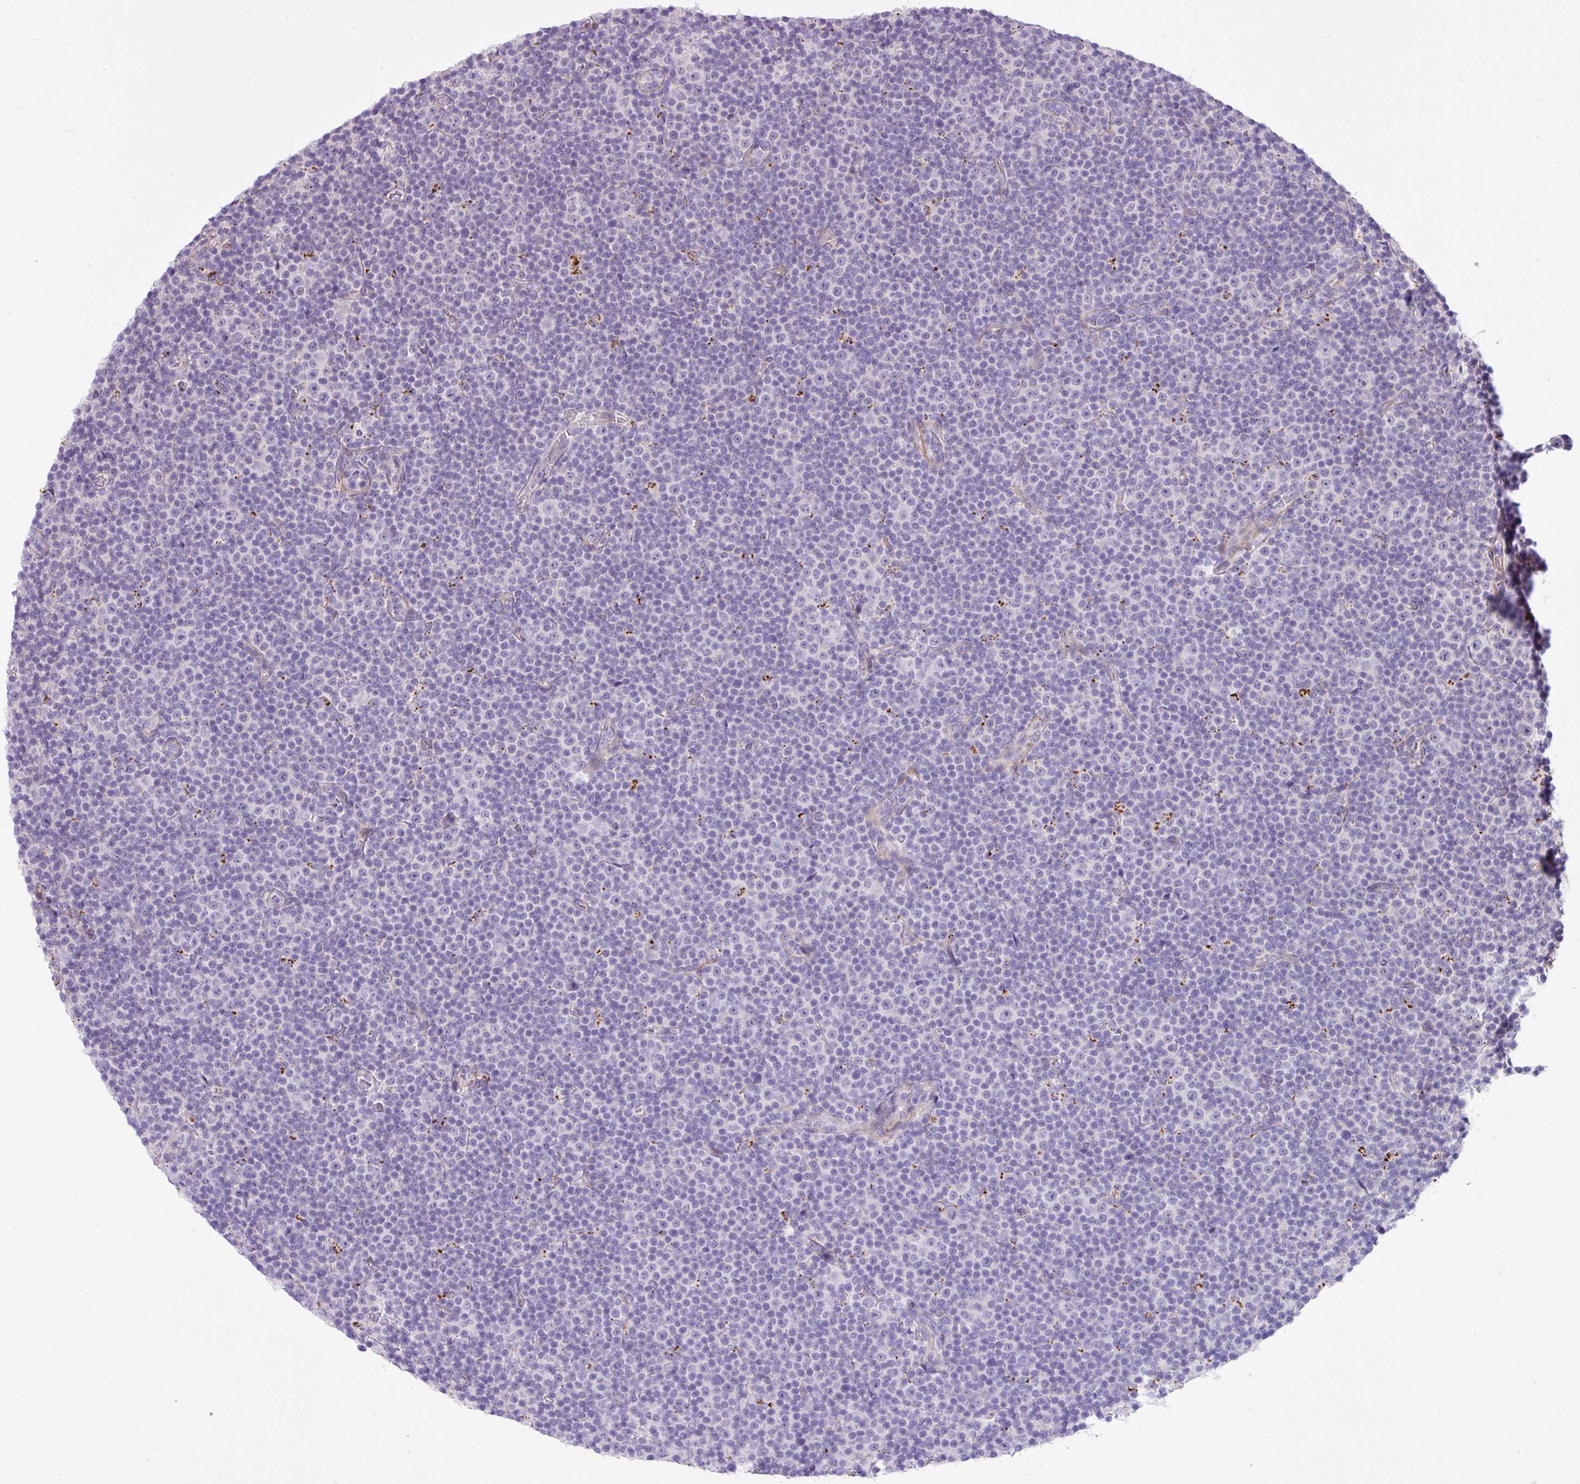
{"staining": {"intensity": "negative", "quantity": "none", "location": "none"}, "tissue": "lymphoma", "cell_type": "Tumor cells", "image_type": "cancer", "snomed": [{"axis": "morphology", "description": "Malignant lymphoma, non-Hodgkin's type, Low grade"}, {"axis": "topography", "description": "Lymph node"}], "caption": "IHC histopathology image of neoplastic tissue: low-grade malignant lymphoma, non-Hodgkin's type stained with DAB (3,3'-diaminobenzidine) shows no significant protein expression in tumor cells.", "gene": "CD248", "patient": {"sex": "female", "age": 67}}